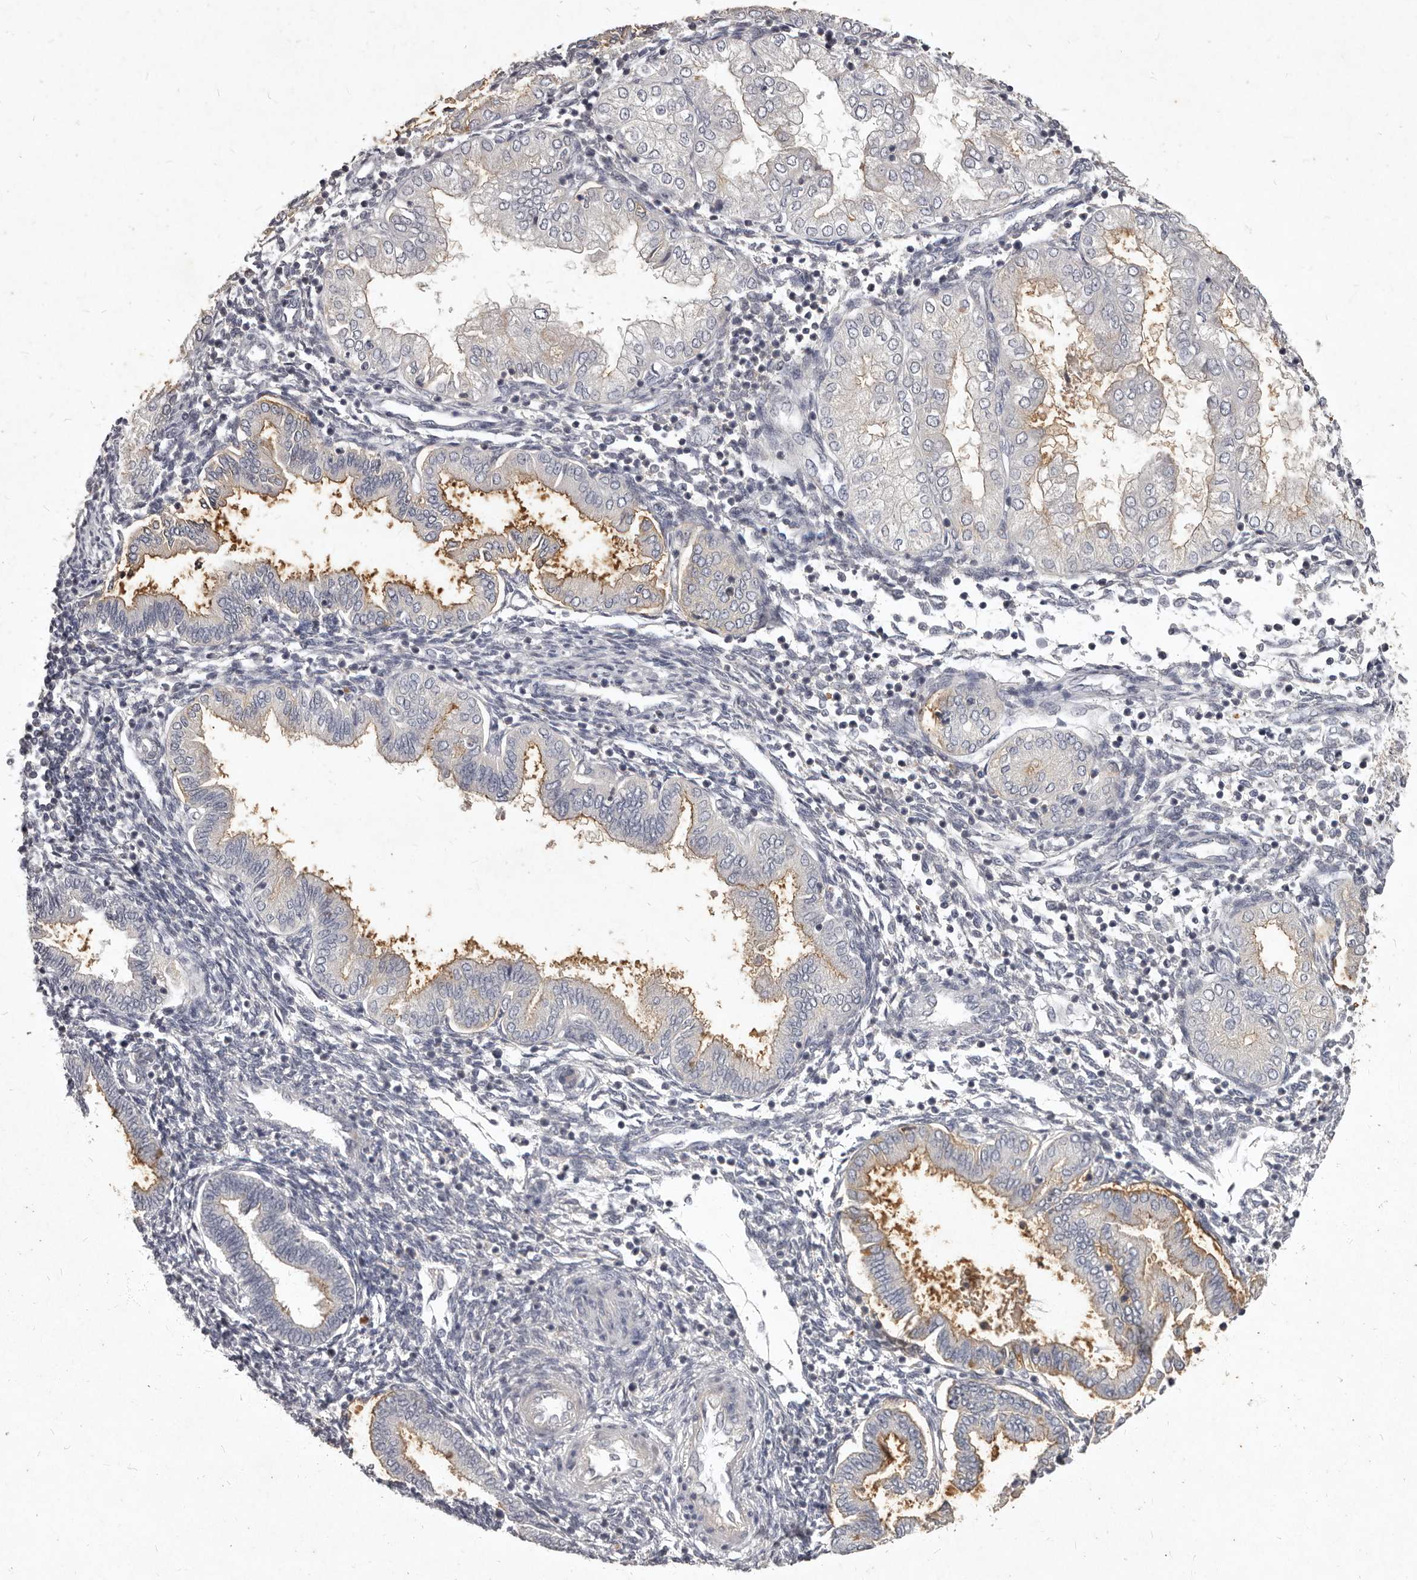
{"staining": {"intensity": "negative", "quantity": "none", "location": "none"}, "tissue": "endometrium", "cell_type": "Cells in endometrial stroma", "image_type": "normal", "snomed": [{"axis": "morphology", "description": "Normal tissue, NOS"}, {"axis": "topography", "description": "Endometrium"}], "caption": "Cells in endometrial stroma are negative for brown protein staining in normal endometrium. (DAB (3,3'-diaminobenzidine) IHC visualized using brightfield microscopy, high magnification).", "gene": "GPRC5C", "patient": {"sex": "female", "age": 53}}